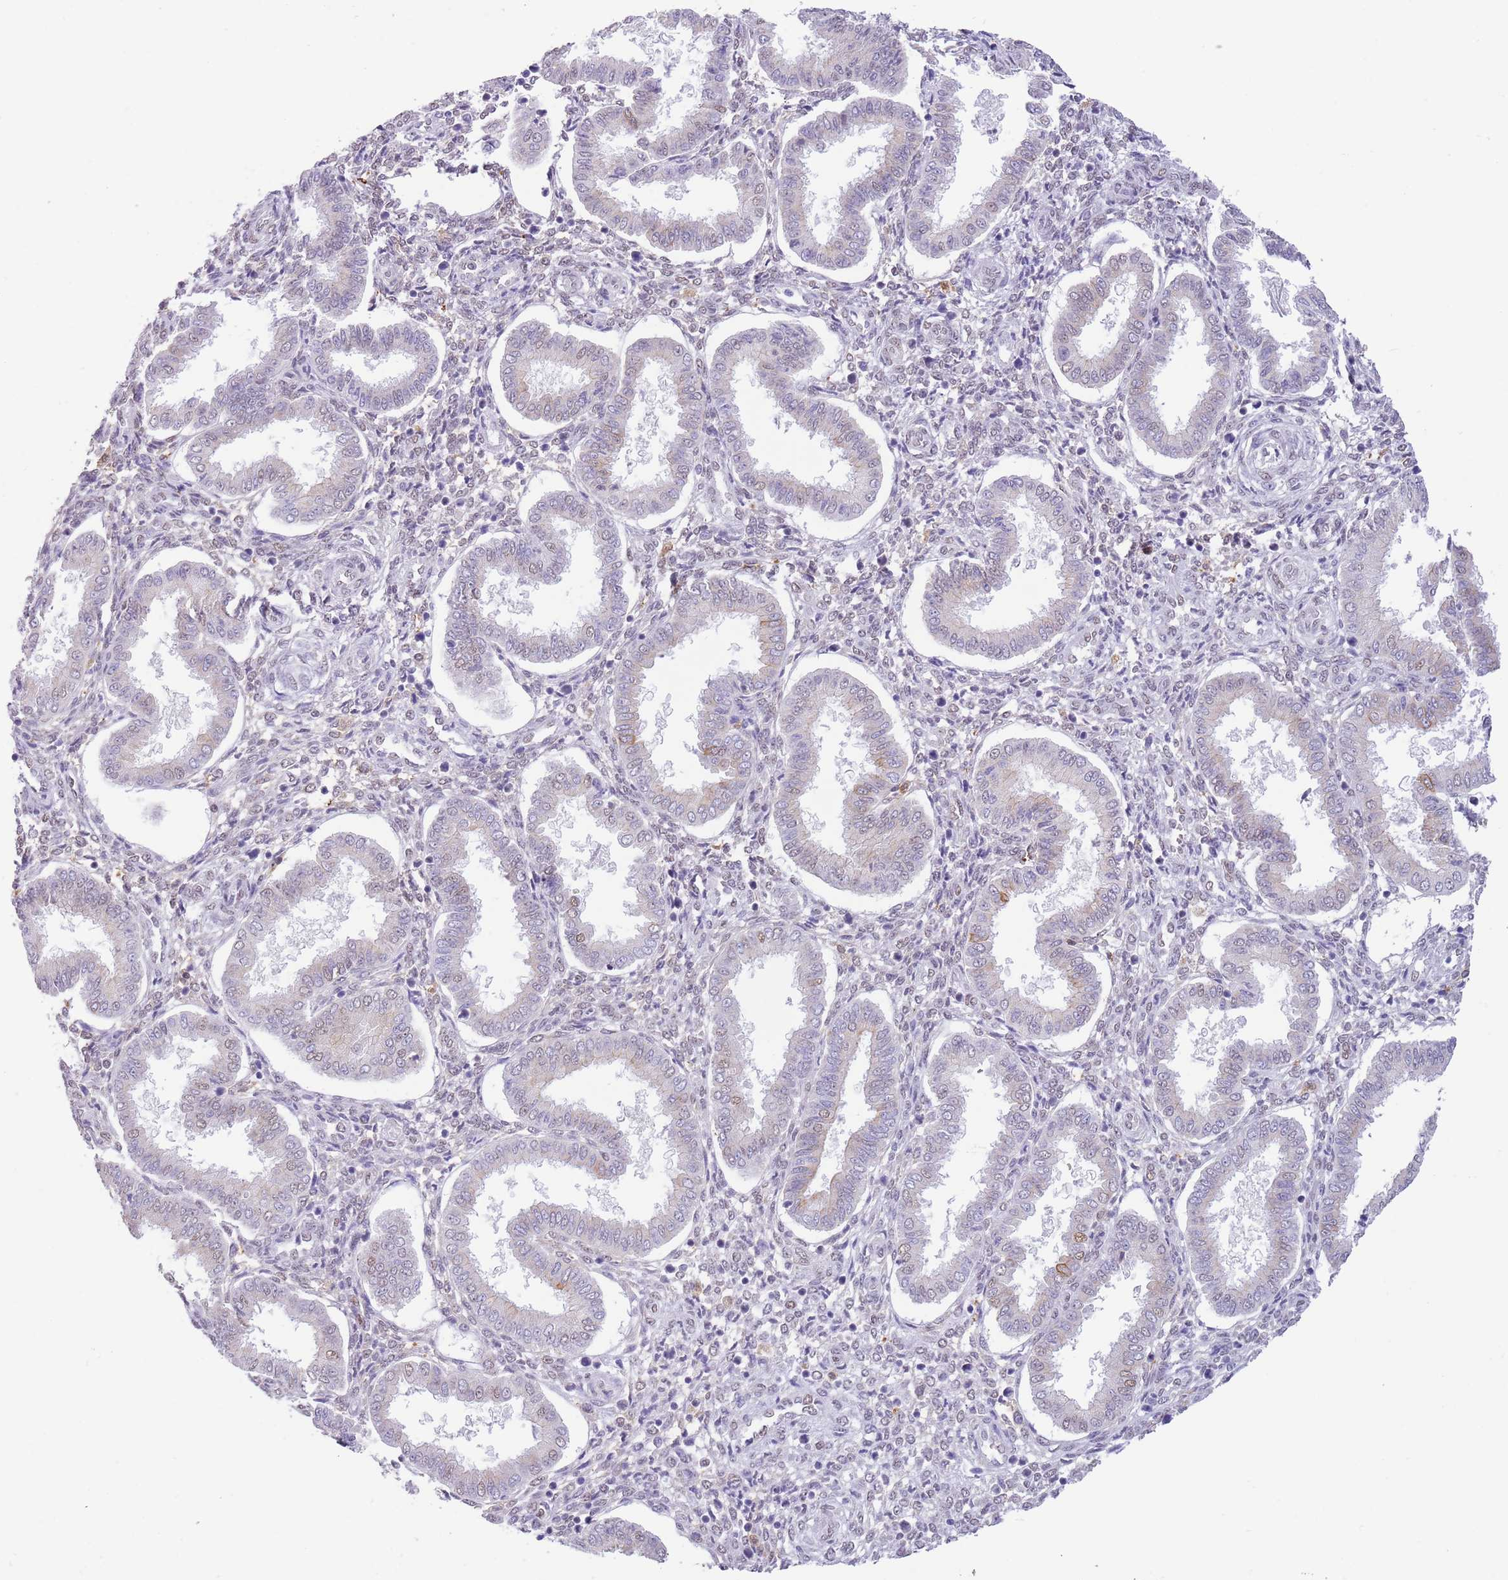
{"staining": {"intensity": "negative", "quantity": "none", "location": "none"}, "tissue": "endometrium", "cell_type": "Cells in endometrial stroma", "image_type": "normal", "snomed": [{"axis": "morphology", "description": "Normal tissue, NOS"}, {"axis": "topography", "description": "Endometrium"}], "caption": "Human endometrium stained for a protein using IHC demonstrates no positivity in cells in endometrial stroma.", "gene": "TRIM32", "patient": {"sex": "female", "age": 24}}